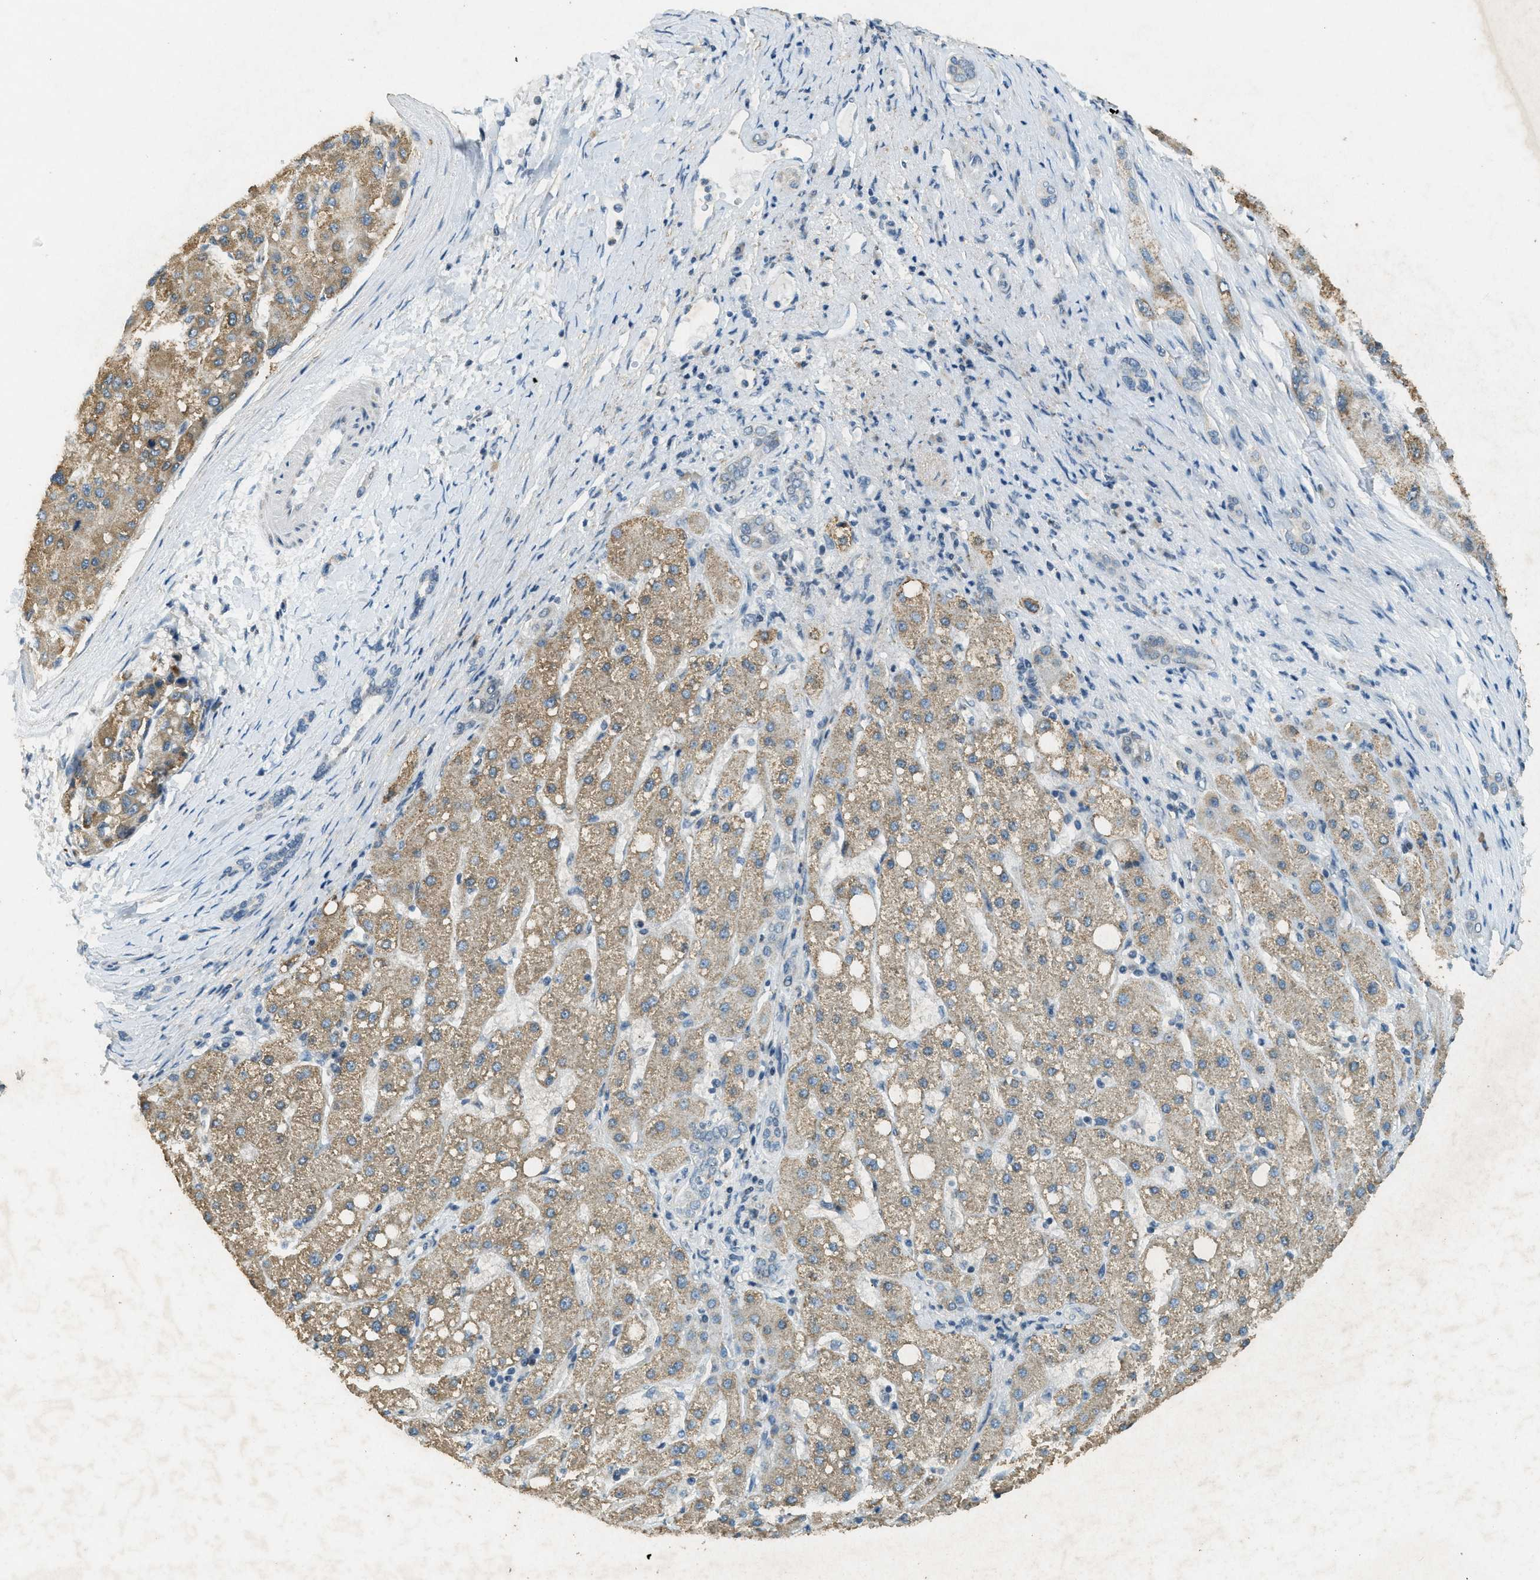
{"staining": {"intensity": "moderate", "quantity": ">75%", "location": "cytoplasmic/membranous"}, "tissue": "liver cancer", "cell_type": "Tumor cells", "image_type": "cancer", "snomed": [{"axis": "morphology", "description": "Carcinoma, Hepatocellular, NOS"}, {"axis": "topography", "description": "Liver"}], "caption": "Liver hepatocellular carcinoma stained with a brown dye exhibits moderate cytoplasmic/membranous positive positivity in approximately >75% of tumor cells.", "gene": "TCF20", "patient": {"sex": "male", "age": 80}}